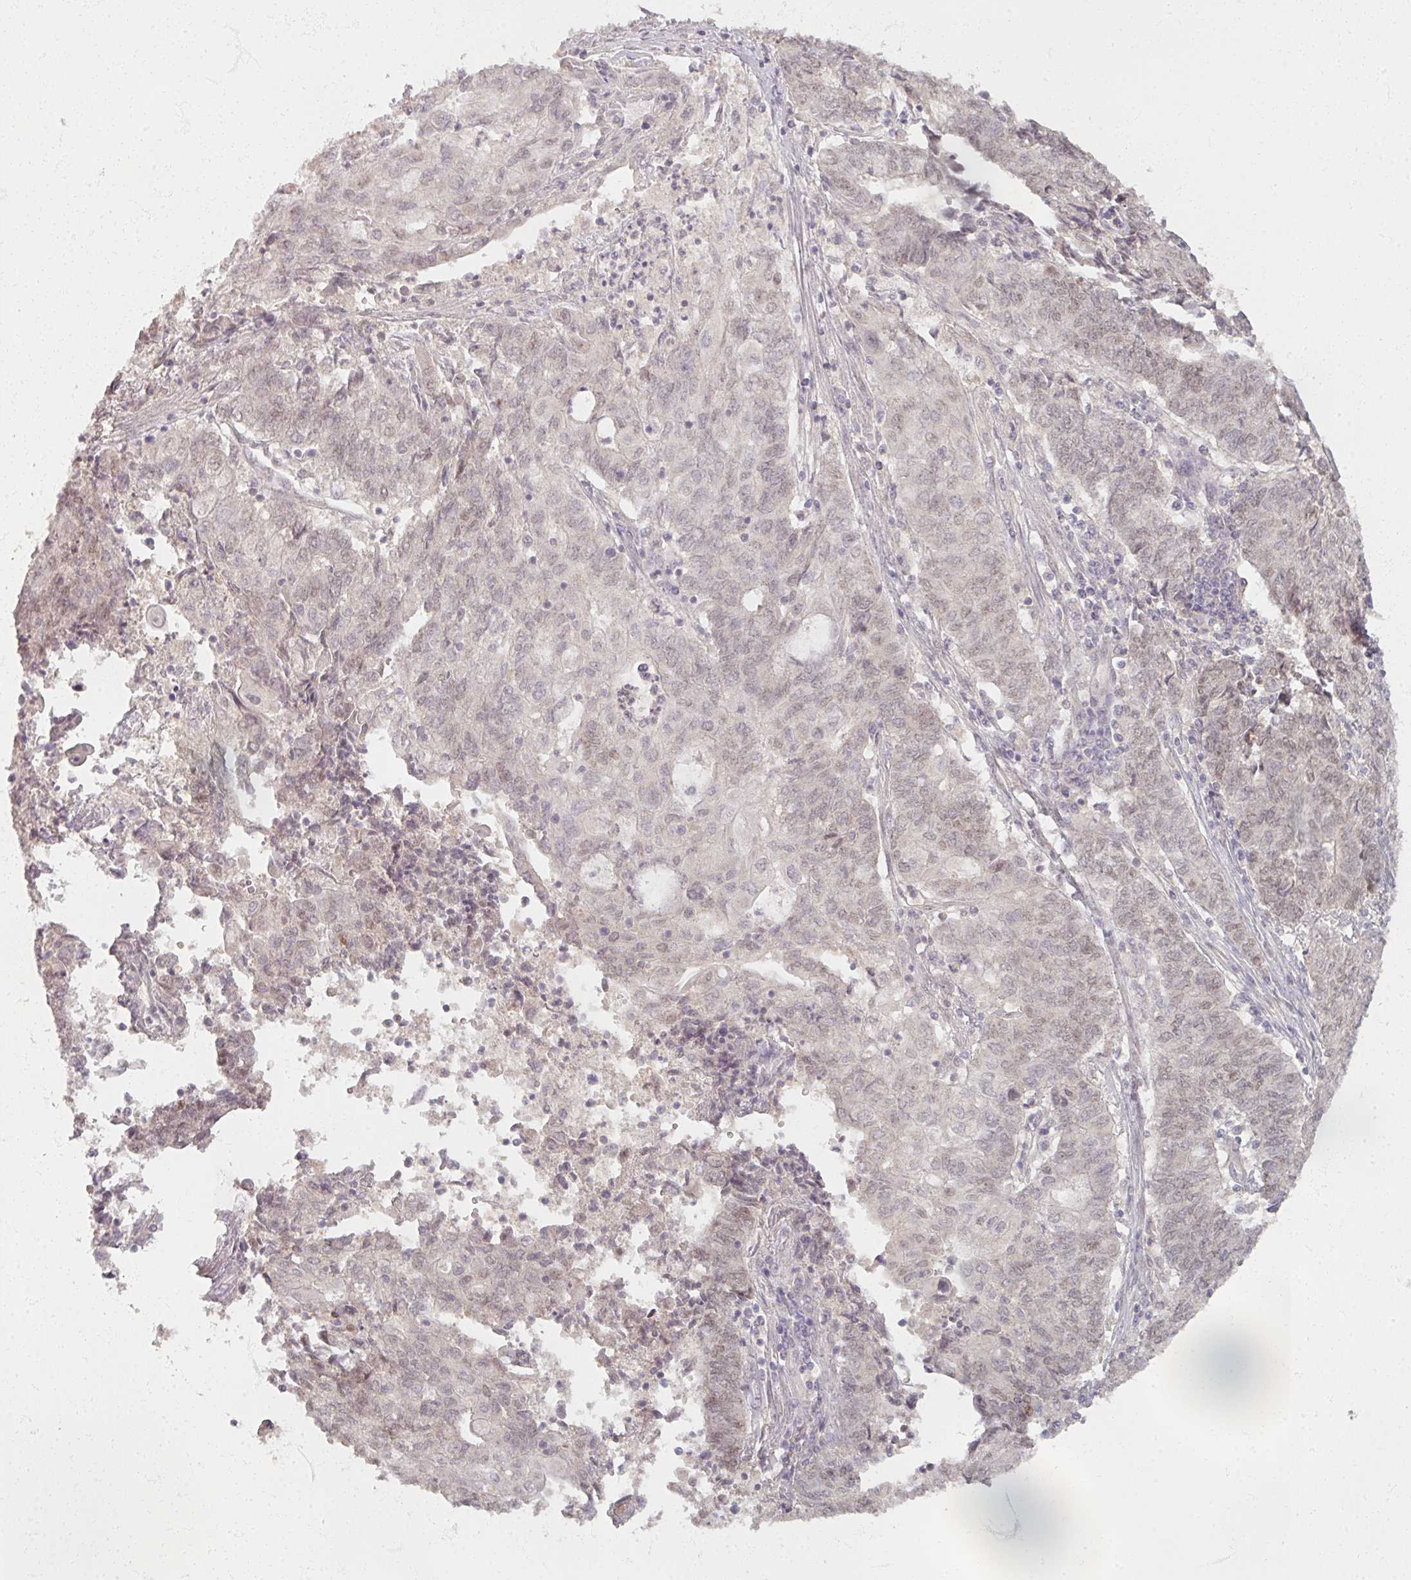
{"staining": {"intensity": "negative", "quantity": "none", "location": "none"}, "tissue": "endometrial cancer", "cell_type": "Tumor cells", "image_type": "cancer", "snomed": [{"axis": "morphology", "description": "Adenocarcinoma, NOS"}, {"axis": "topography", "description": "Endometrium"}], "caption": "An IHC image of endometrial cancer (adenocarcinoma) is shown. There is no staining in tumor cells of endometrial cancer (adenocarcinoma).", "gene": "SOX11", "patient": {"sex": "female", "age": 54}}